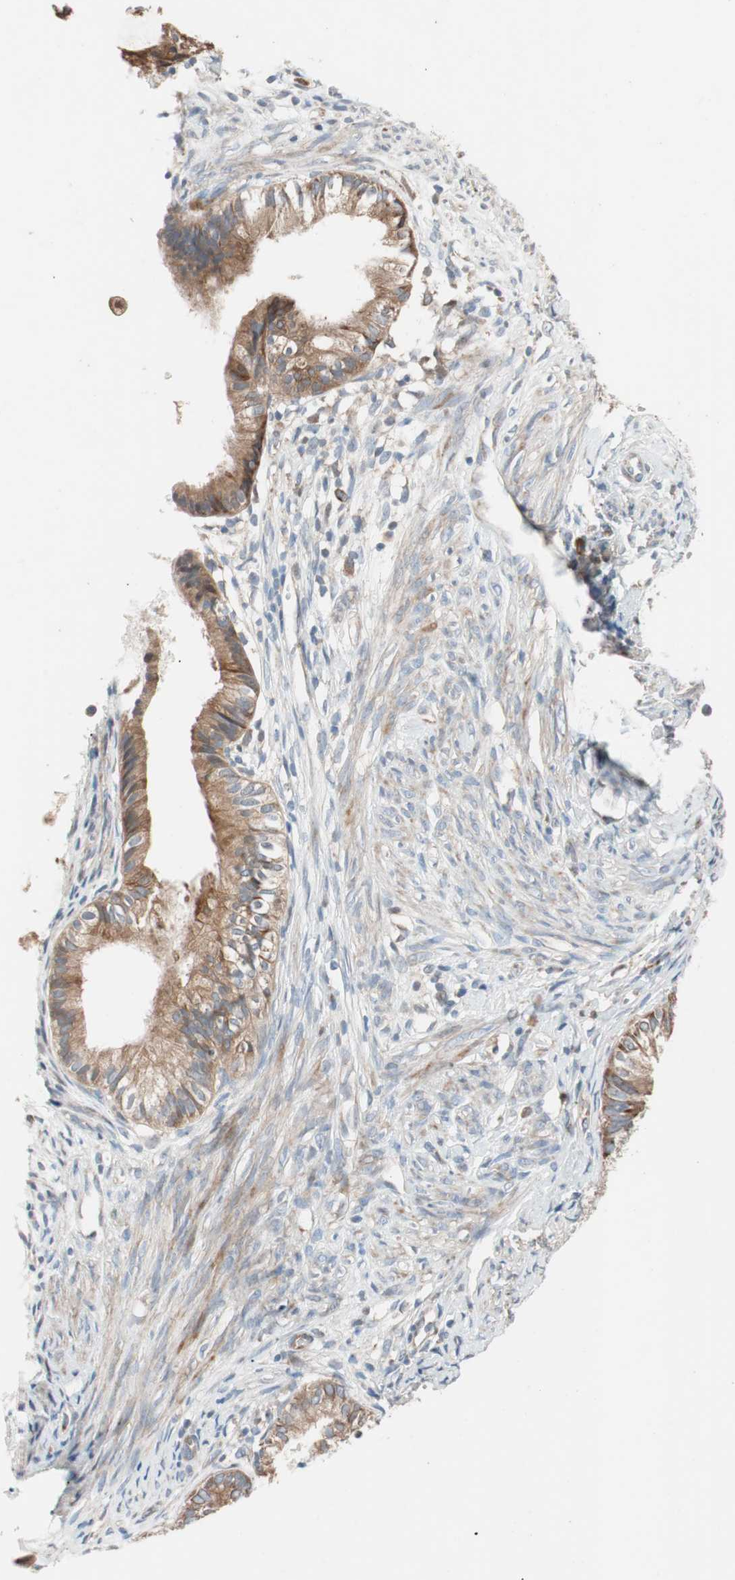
{"staining": {"intensity": "strong", "quantity": ">75%", "location": "cytoplasmic/membranous"}, "tissue": "cervical cancer", "cell_type": "Tumor cells", "image_type": "cancer", "snomed": [{"axis": "morphology", "description": "Normal tissue, NOS"}, {"axis": "morphology", "description": "Adenocarcinoma, NOS"}, {"axis": "topography", "description": "Cervix"}, {"axis": "topography", "description": "Endometrium"}], "caption": "Cervical cancer stained with immunohistochemistry displays strong cytoplasmic/membranous positivity in about >75% of tumor cells.", "gene": "FAAH", "patient": {"sex": "female", "age": 86}}